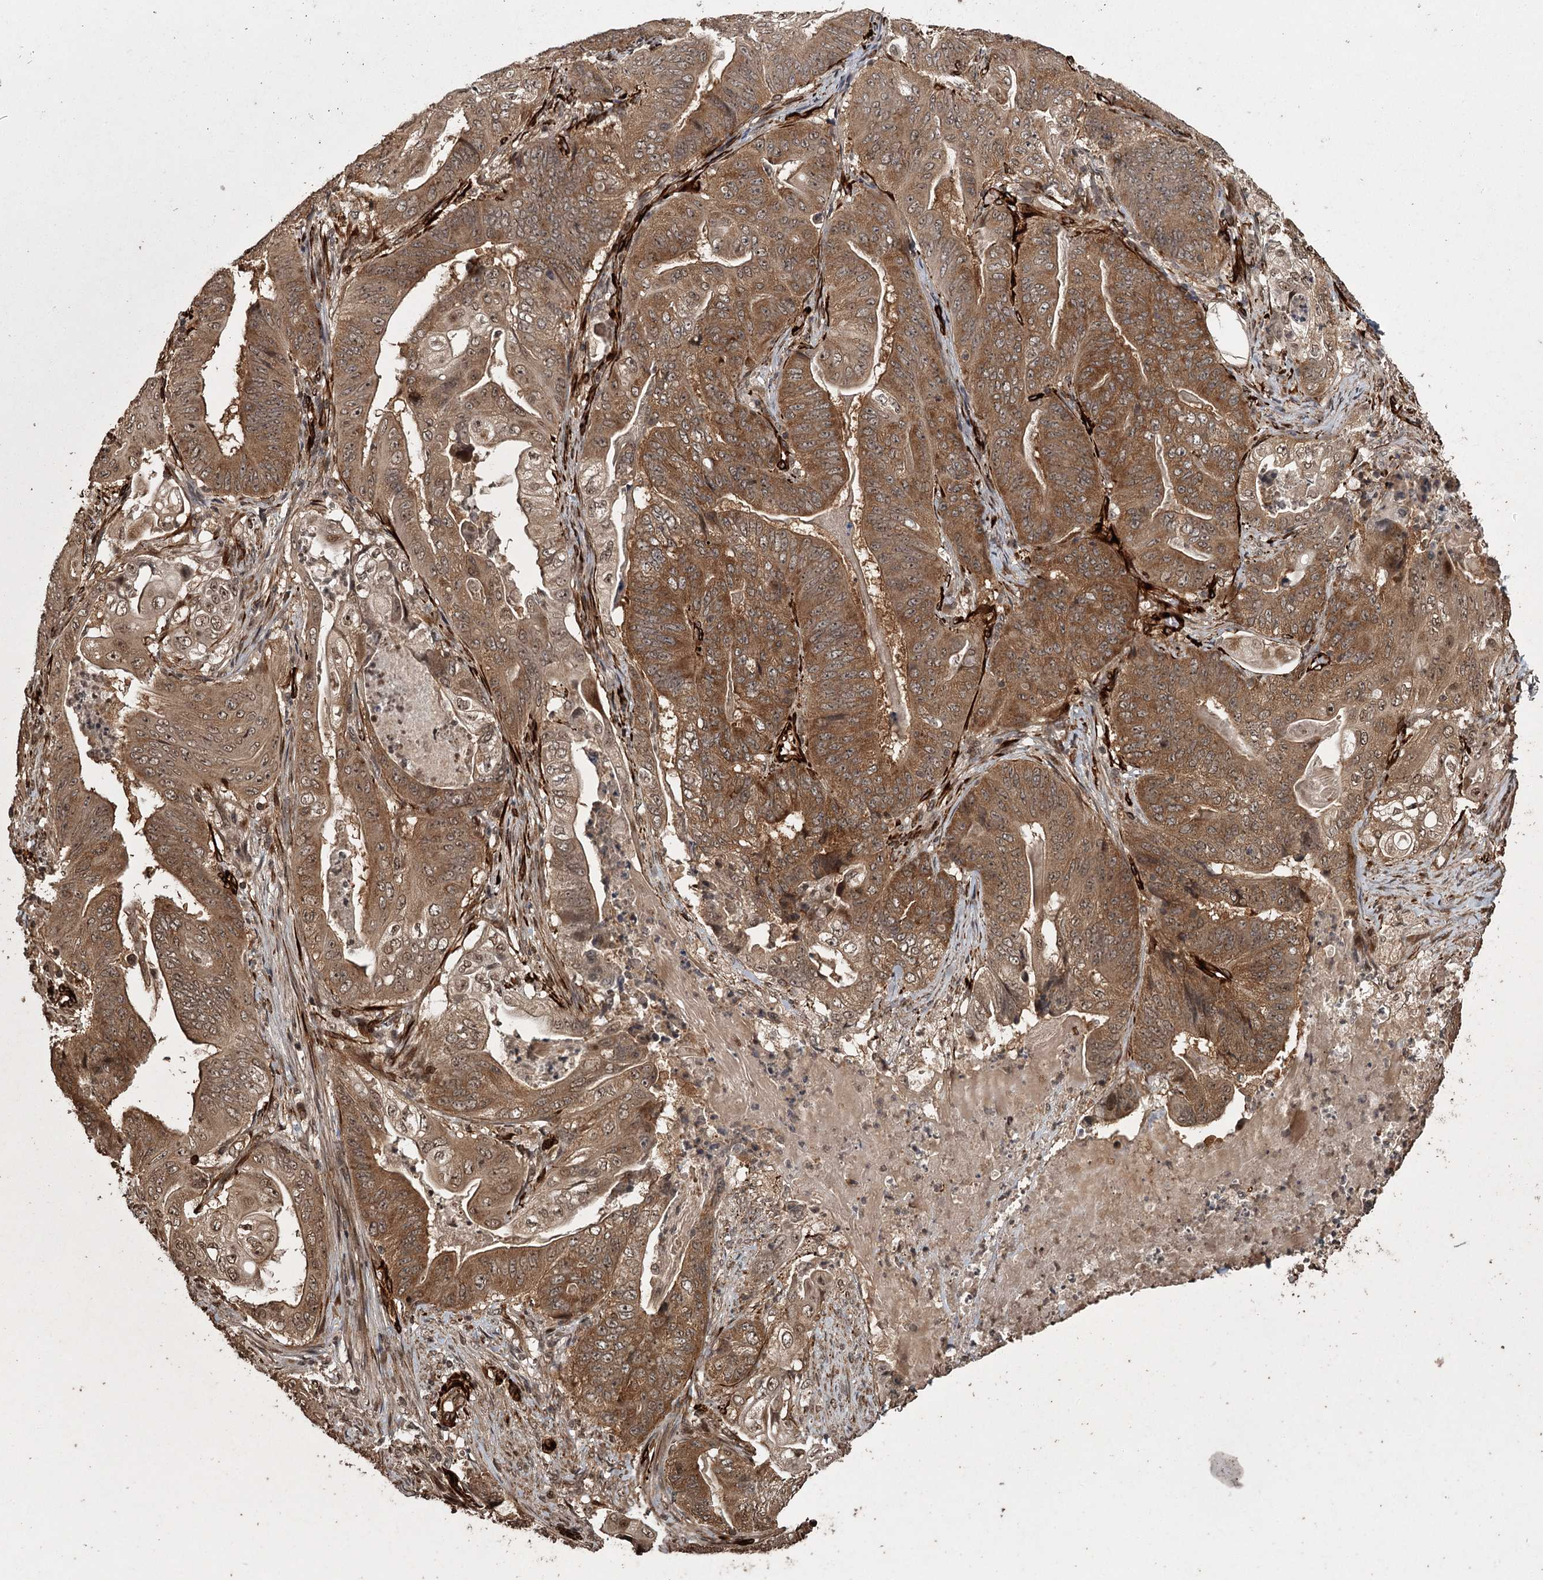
{"staining": {"intensity": "moderate", "quantity": ">75%", "location": "cytoplasmic/membranous,nuclear"}, "tissue": "stomach cancer", "cell_type": "Tumor cells", "image_type": "cancer", "snomed": [{"axis": "morphology", "description": "Adenocarcinoma, NOS"}, {"axis": "topography", "description": "Stomach"}], "caption": "High-power microscopy captured an immunohistochemistry micrograph of stomach cancer (adenocarcinoma), revealing moderate cytoplasmic/membranous and nuclear expression in approximately >75% of tumor cells.", "gene": "RPAP3", "patient": {"sex": "female", "age": 73}}